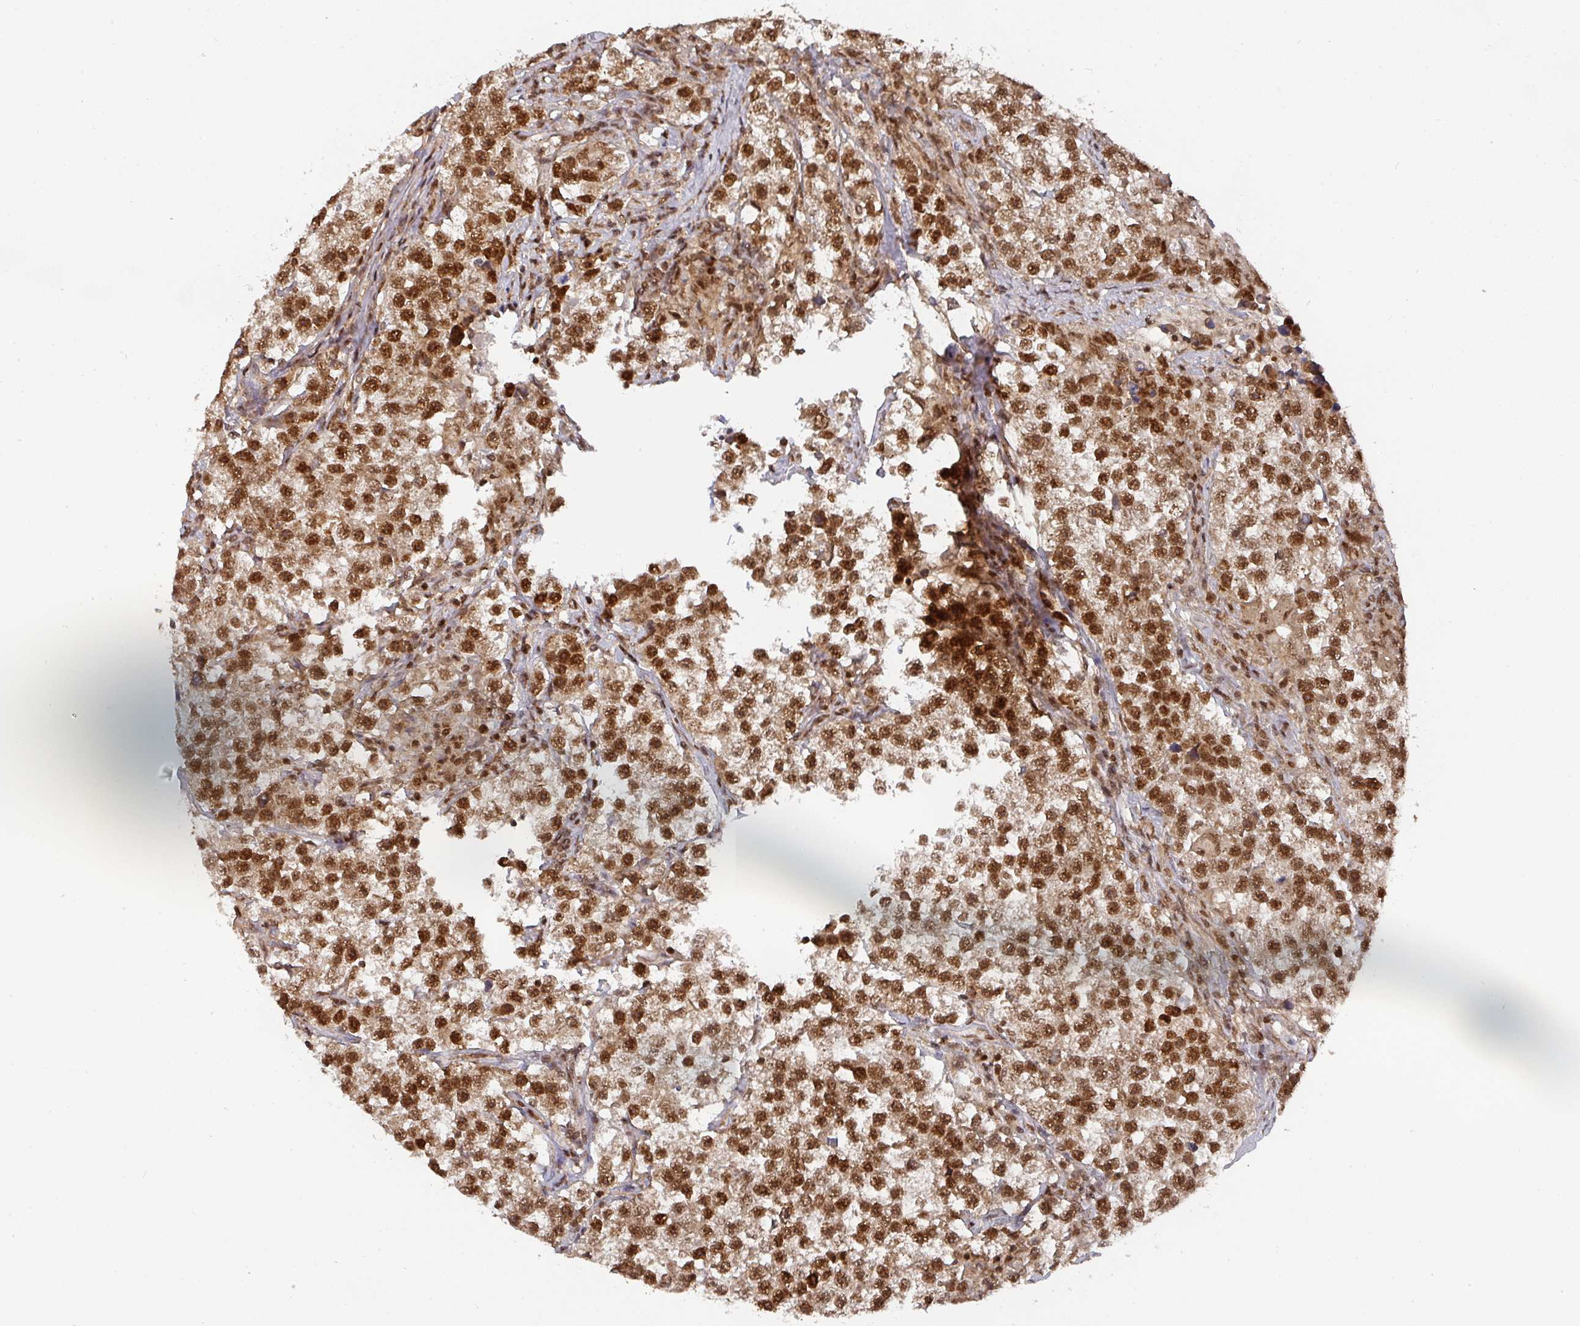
{"staining": {"intensity": "strong", "quantity": ">75%", "location": "nuclear"}, "tissue": "testis cancer", "cell_type": "Tumor cells", "image_type": "cancer", "snomed": [{"axis": "morphology", "description": "Seminoma, NOS"}, {"axis": "topography", "description": "Testis"}], "caption": "DAB (3,3'-diaminobenzidine) immunohistochemical staining of human testis cancer reveals strong nuclear protein staining in about >75% of tumor cells. (DAB (3,3'-diaminobenzidine) = brown stain, brightfield microscopy at high magnification).", "gene": "DIDO1", "patient": {"sex": "male", "age": 46}}